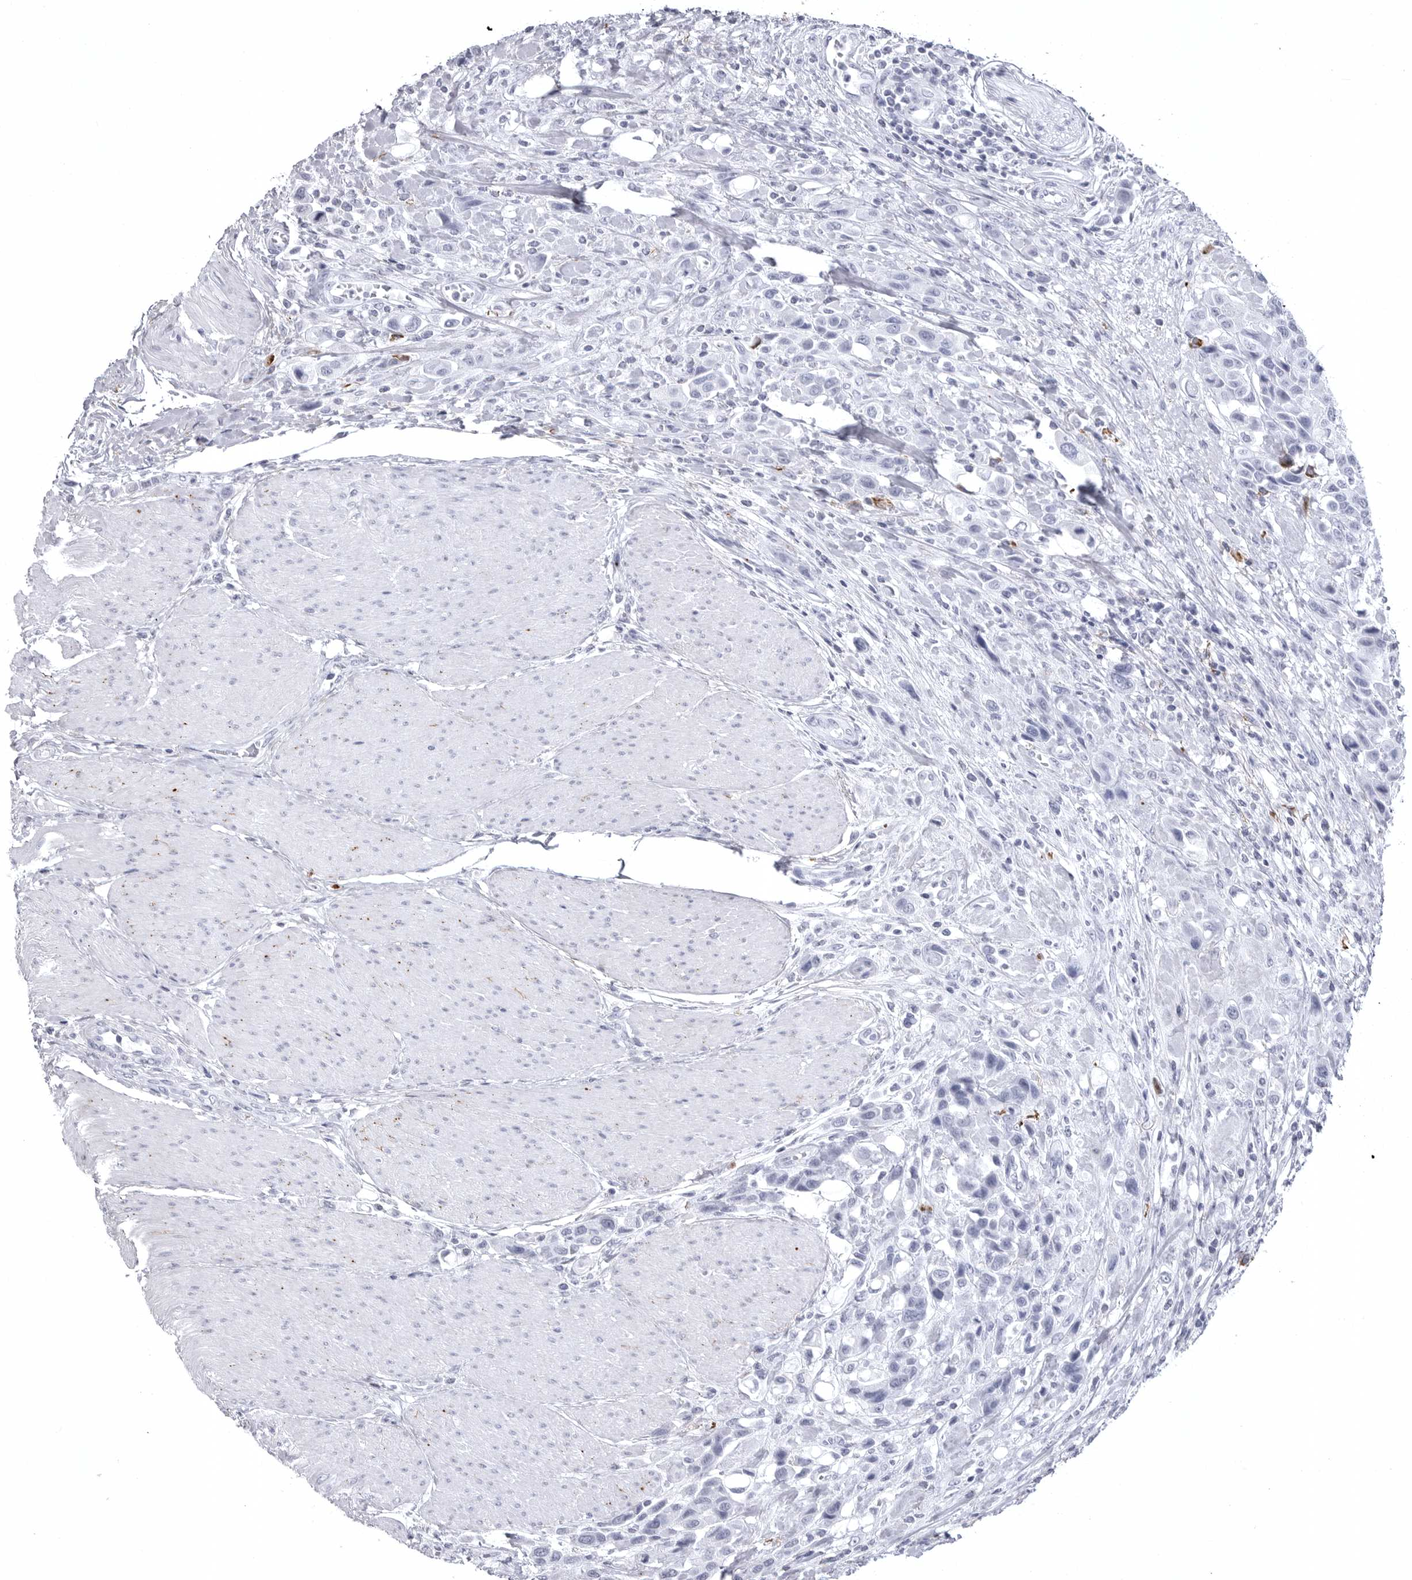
{"staining": {"intensity": "negative", "quantity": "none", "location": "none"}, "tissue": "urothelial cancer", "cell_type": "Tumor cells", "image_type": "cancer", "snomed": [{"axis": "morphology", "description": "Urothelial carcinoma, High grade"}, {"axis": "topography", "description": "Urinary bladder"}], "caption": "IHC of human high-grade urothelial carcinoma displays no positivity in tumor cells. (DAB immunohistochemistry, high magnification).", "gene": "COL26A1", "patient": {"sex": "male", "age": 50}}